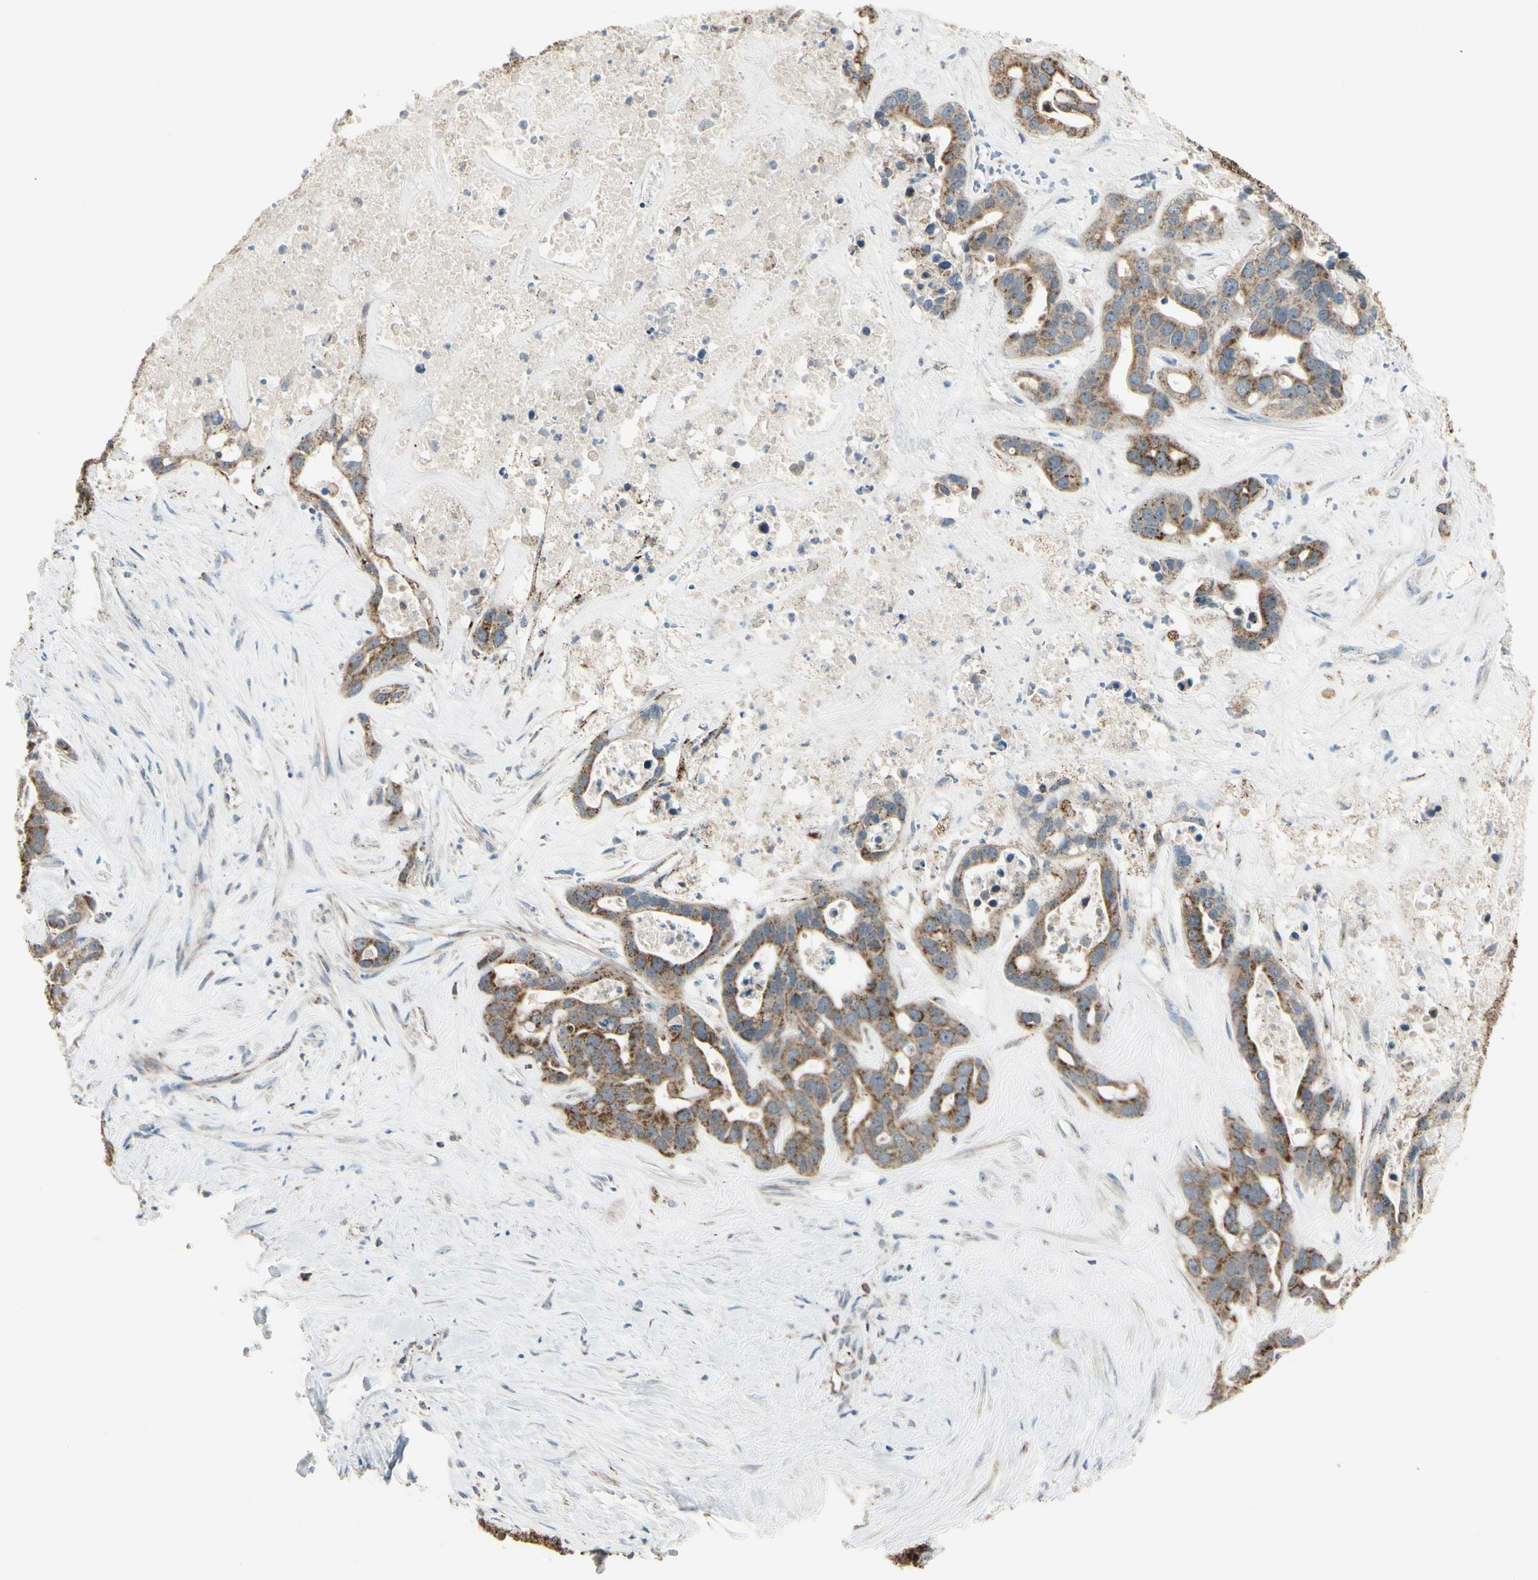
{"staining": {"intensity": "strong", "quantity": ">75%", "location": "cytoplasmic/membranous"}, "tissue": "liver cancer", "cell_type": "Tumor cells", "image_type": "cancer", "snomed": [{"axis": "morphology", "description": "Cholangiocarcinoma"}, {"axis": "topography", "description": "Liver"}], "caption": "Cholangiocarcinoma (liver) tissue displays strong cytoplasmic/membranous positivity in about >75% of tumor cells The protein is stained brown, and the nuclei are stained in blue (DAB (3,3'-diaminobenzidine) IHC with brightfield microscopy, high magnification).", "gene": "ANKS6", "patient": {"sex": "female", "age": 65}}